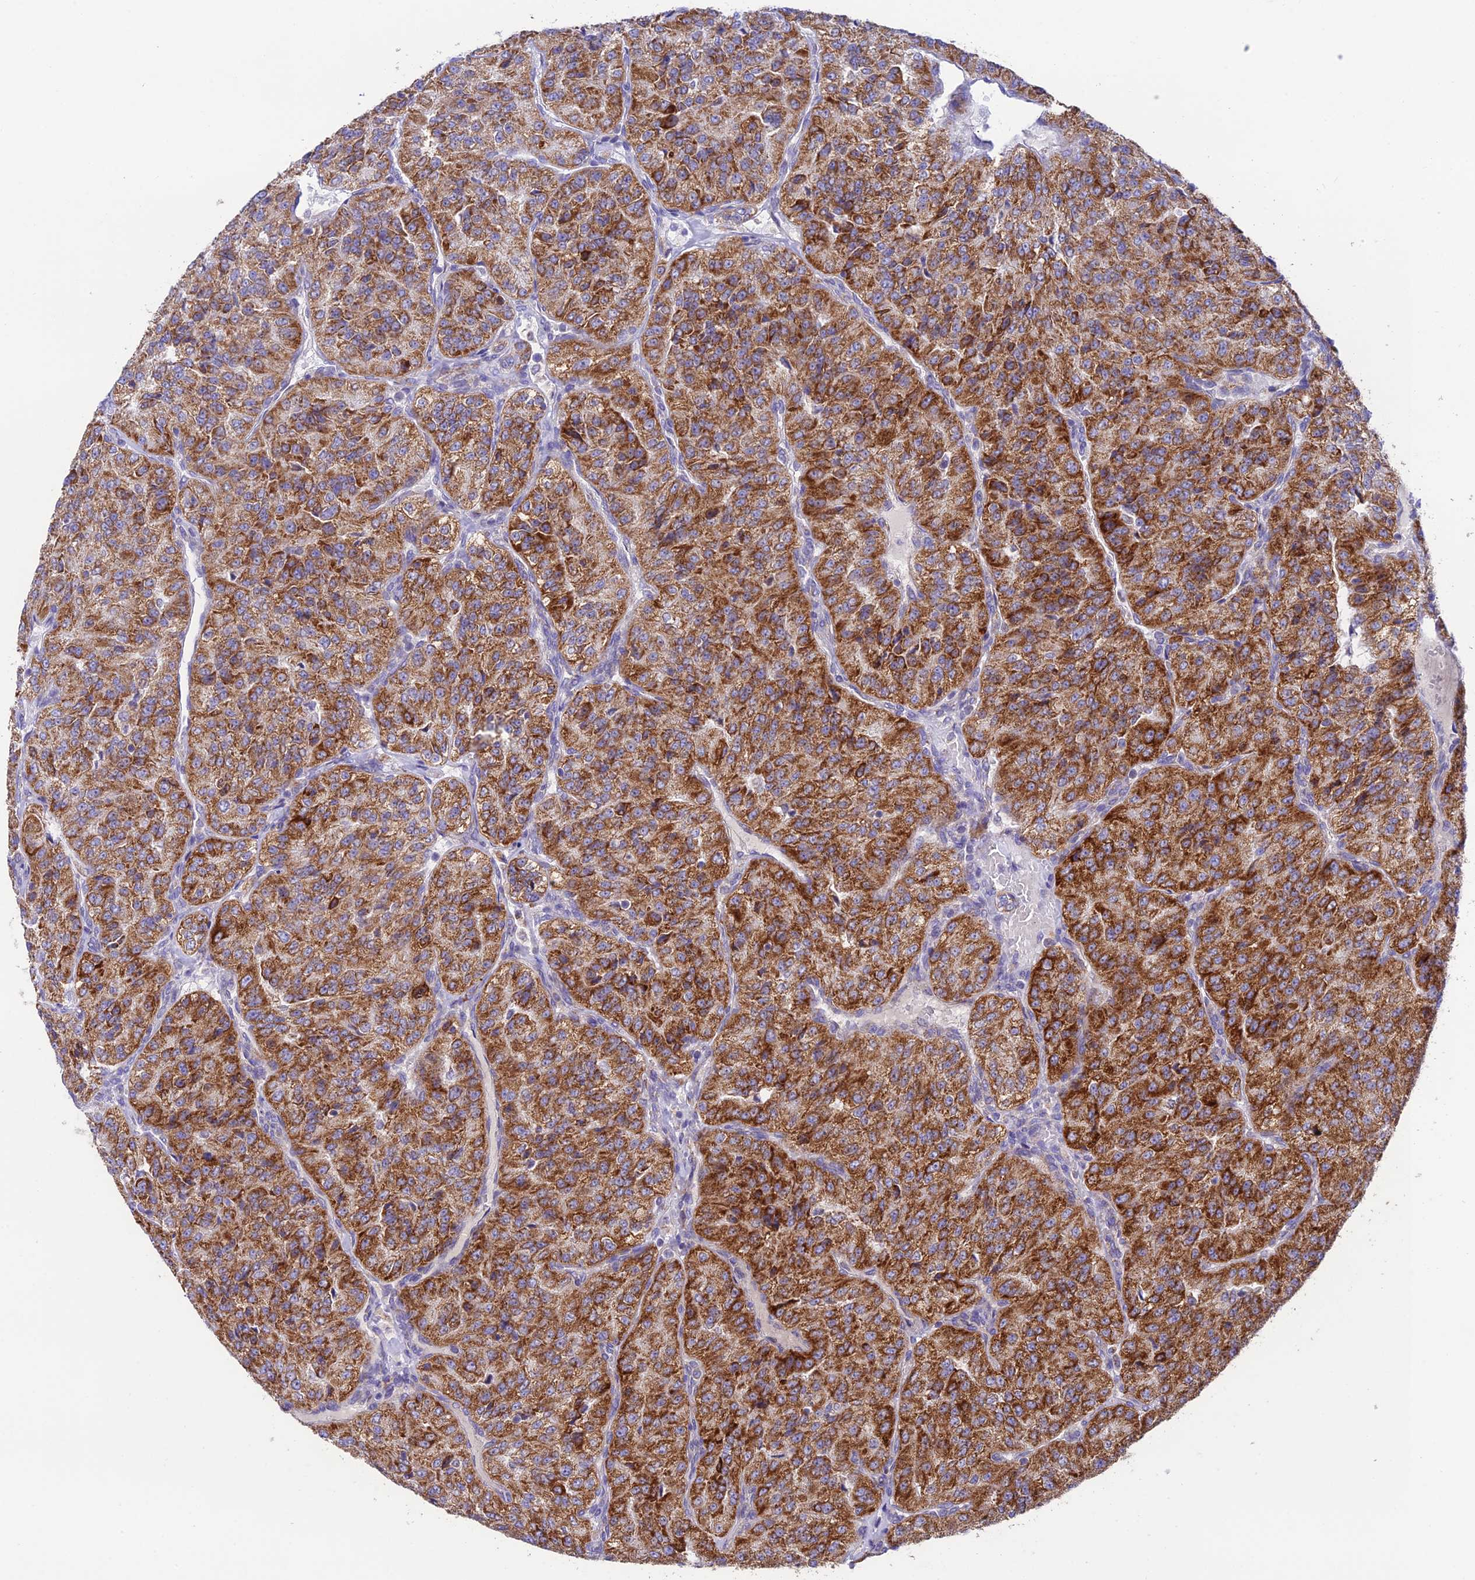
{"staining": {"intensity": "strong", "quantity": ">75%", "location": "cytoplasmic/membranous"}, "tissue": "renal cancer", "cell_type": "Tumor cells", "image_type": "cancer", "snomed": [{"axis": "morphology", "description": "Adenocarcinoma, NOS"}, {"axis": "topography", "description": "Kidney"}], "caption": "The histopathology image displays staining of adenocarcinoma (renal), revealing strong cytoplasmic/membranous protein expression (brown color) within tumor cells.", "gene": "HSDL2", "patient": {"sex": "female", "age": 63}}